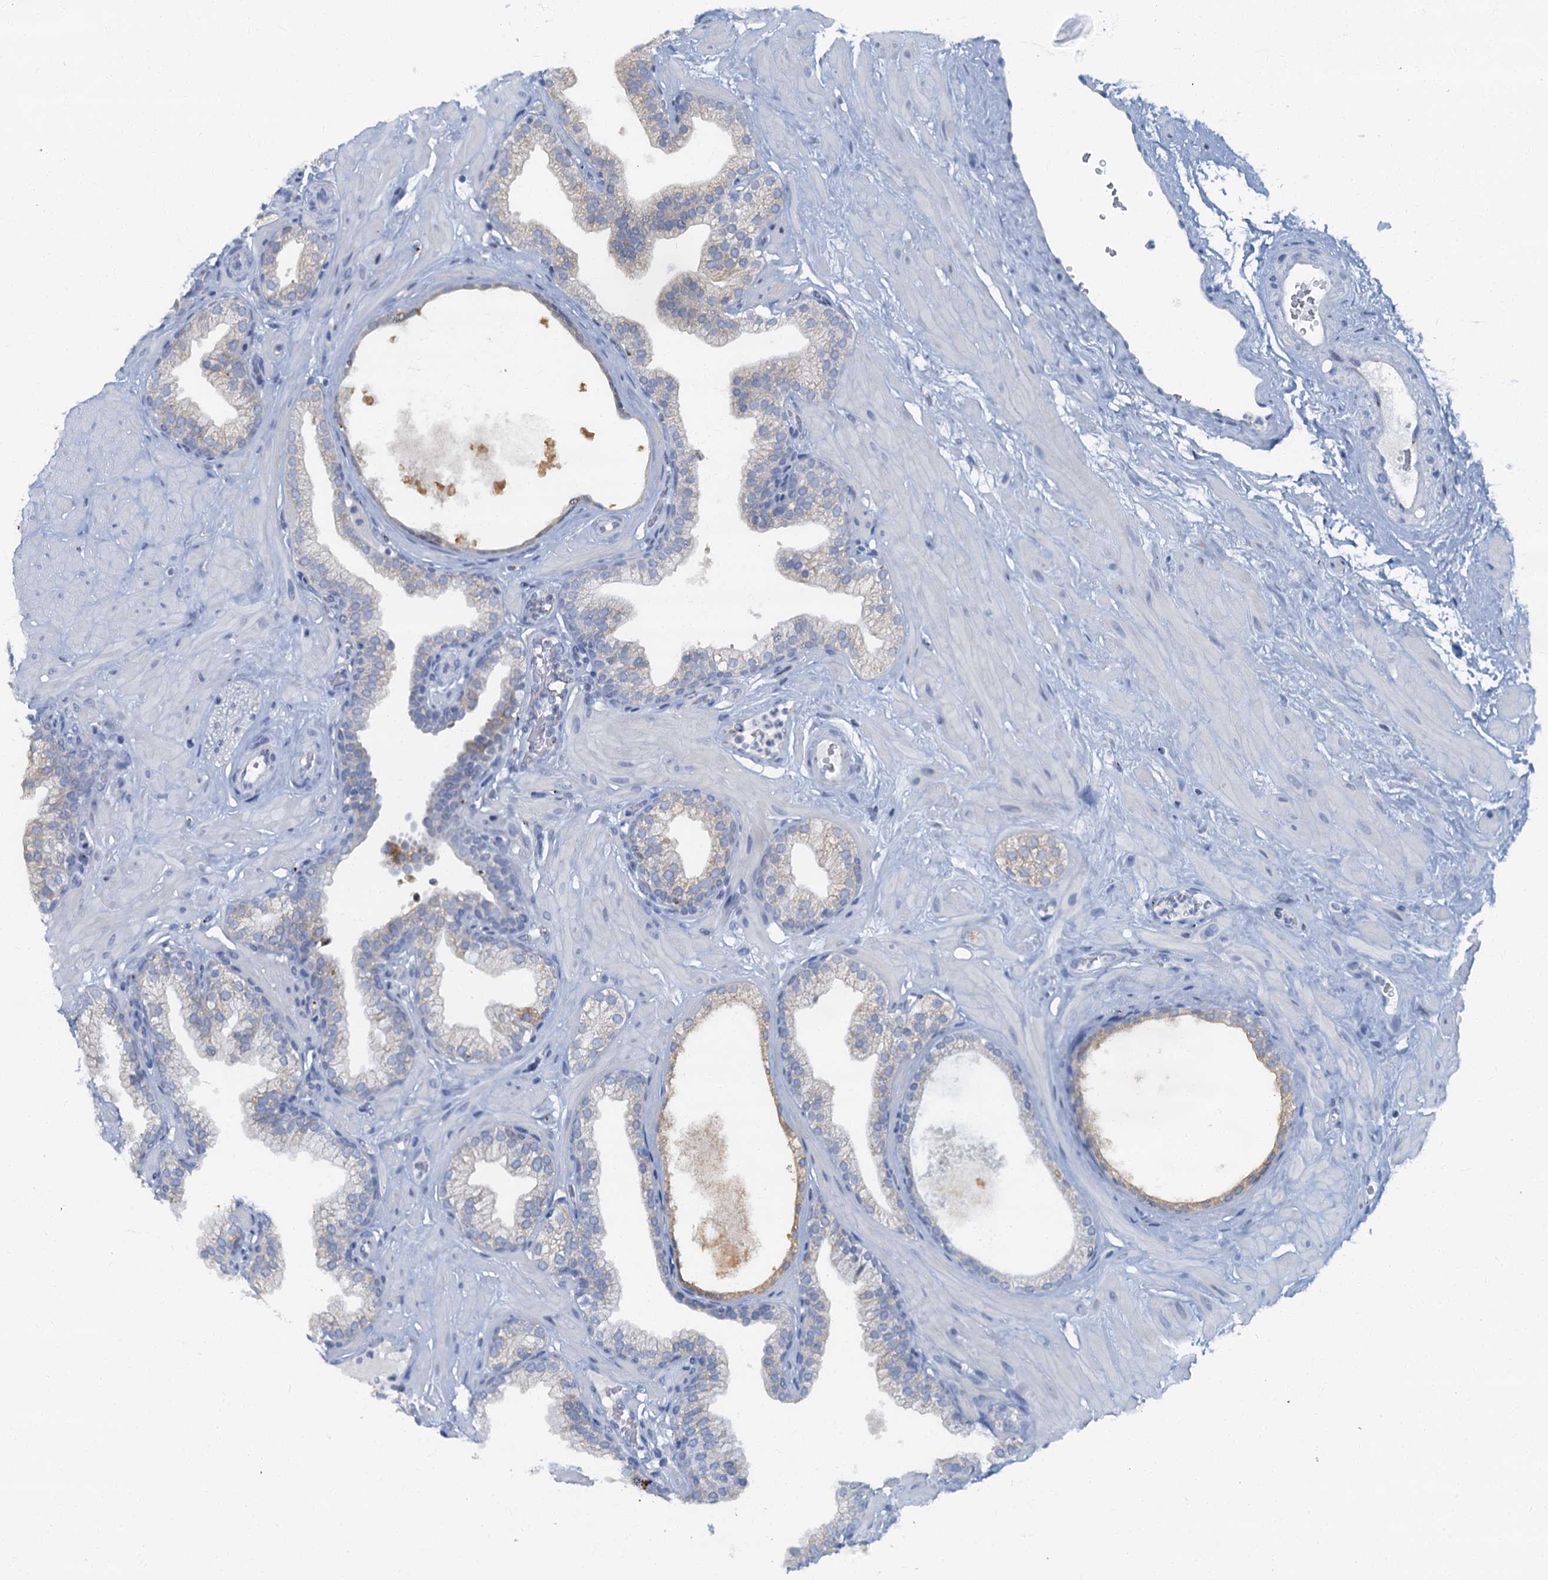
{"staining": {"intensity": "negative", "quantity": "none", "location": "none"}, "tissue": "prostate", "cell_type": "Glandular cells", "image_type": "normal", "snomed": [{"axis": "morphology", "description": "Normal tissue, NOS"}, {"axis": "morphology", "description": "Urothelial carcinoma, Low grade"}, {"axis": "topography", "description": "Urinary bladder"}, {"axis": "topography", "description": "Prostate"}], "caption": "Immunohistochemical staining of unremarkable prostate exhibits no significant positivity in glandular cells.", "gene": "LYPD3", "patient": {"sex": "male", "age": 60}}